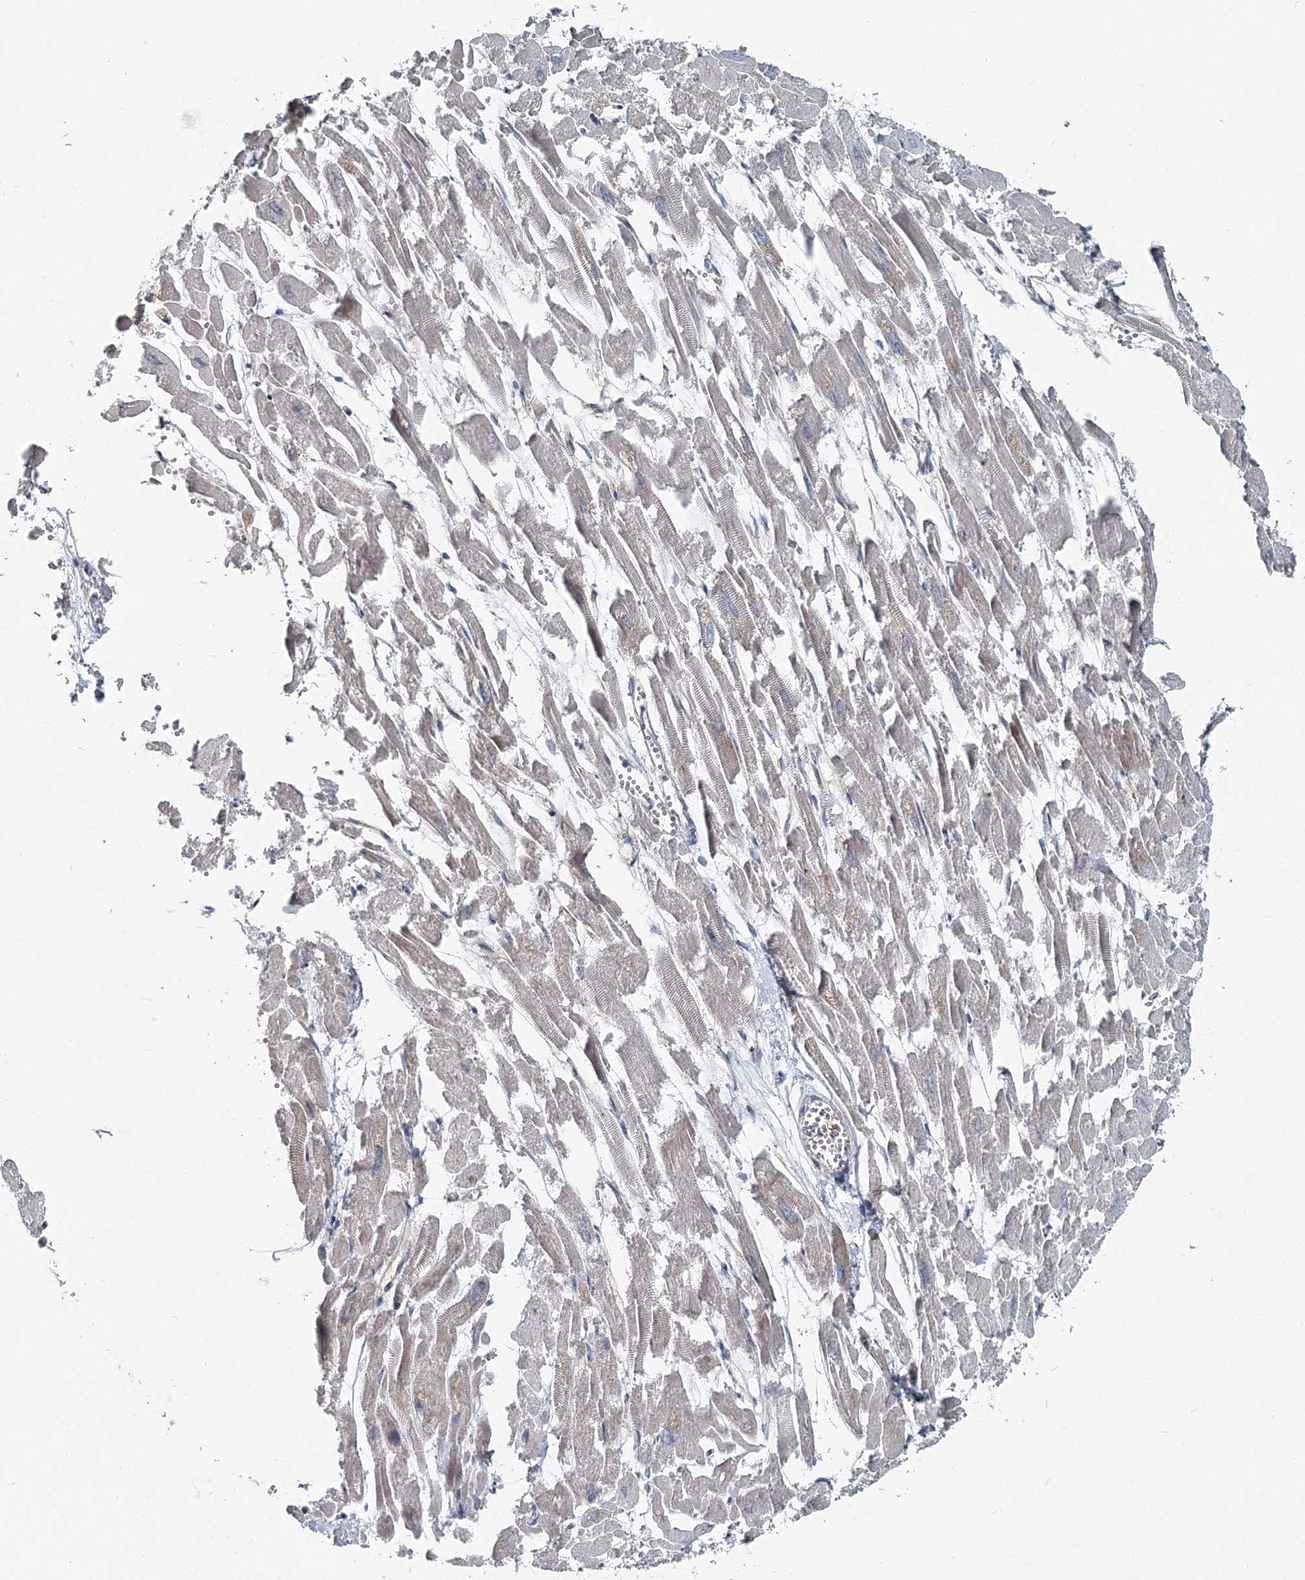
{"staining": {"intensity": "weak", "quantity": "25%-75%", "location": "cytoplasmic/membranous"}, "tissue": "heart muscle", "cell_type": "Cardiomyocytes", "image_type": "normal", "snomed": [{"axis": "morphology", "description": "Normal tissue, NOS"}, {"axis": "topography", "description": "Heart"}], "caption": "A low amount of weak cytoplasmic/membranous expression is seen in approximately 25%-75% of cardiomyocytes in unremarkable heart muscle.", "gene": "MPHOSPH9", "patient": {"sex": "male", "age": 54}}